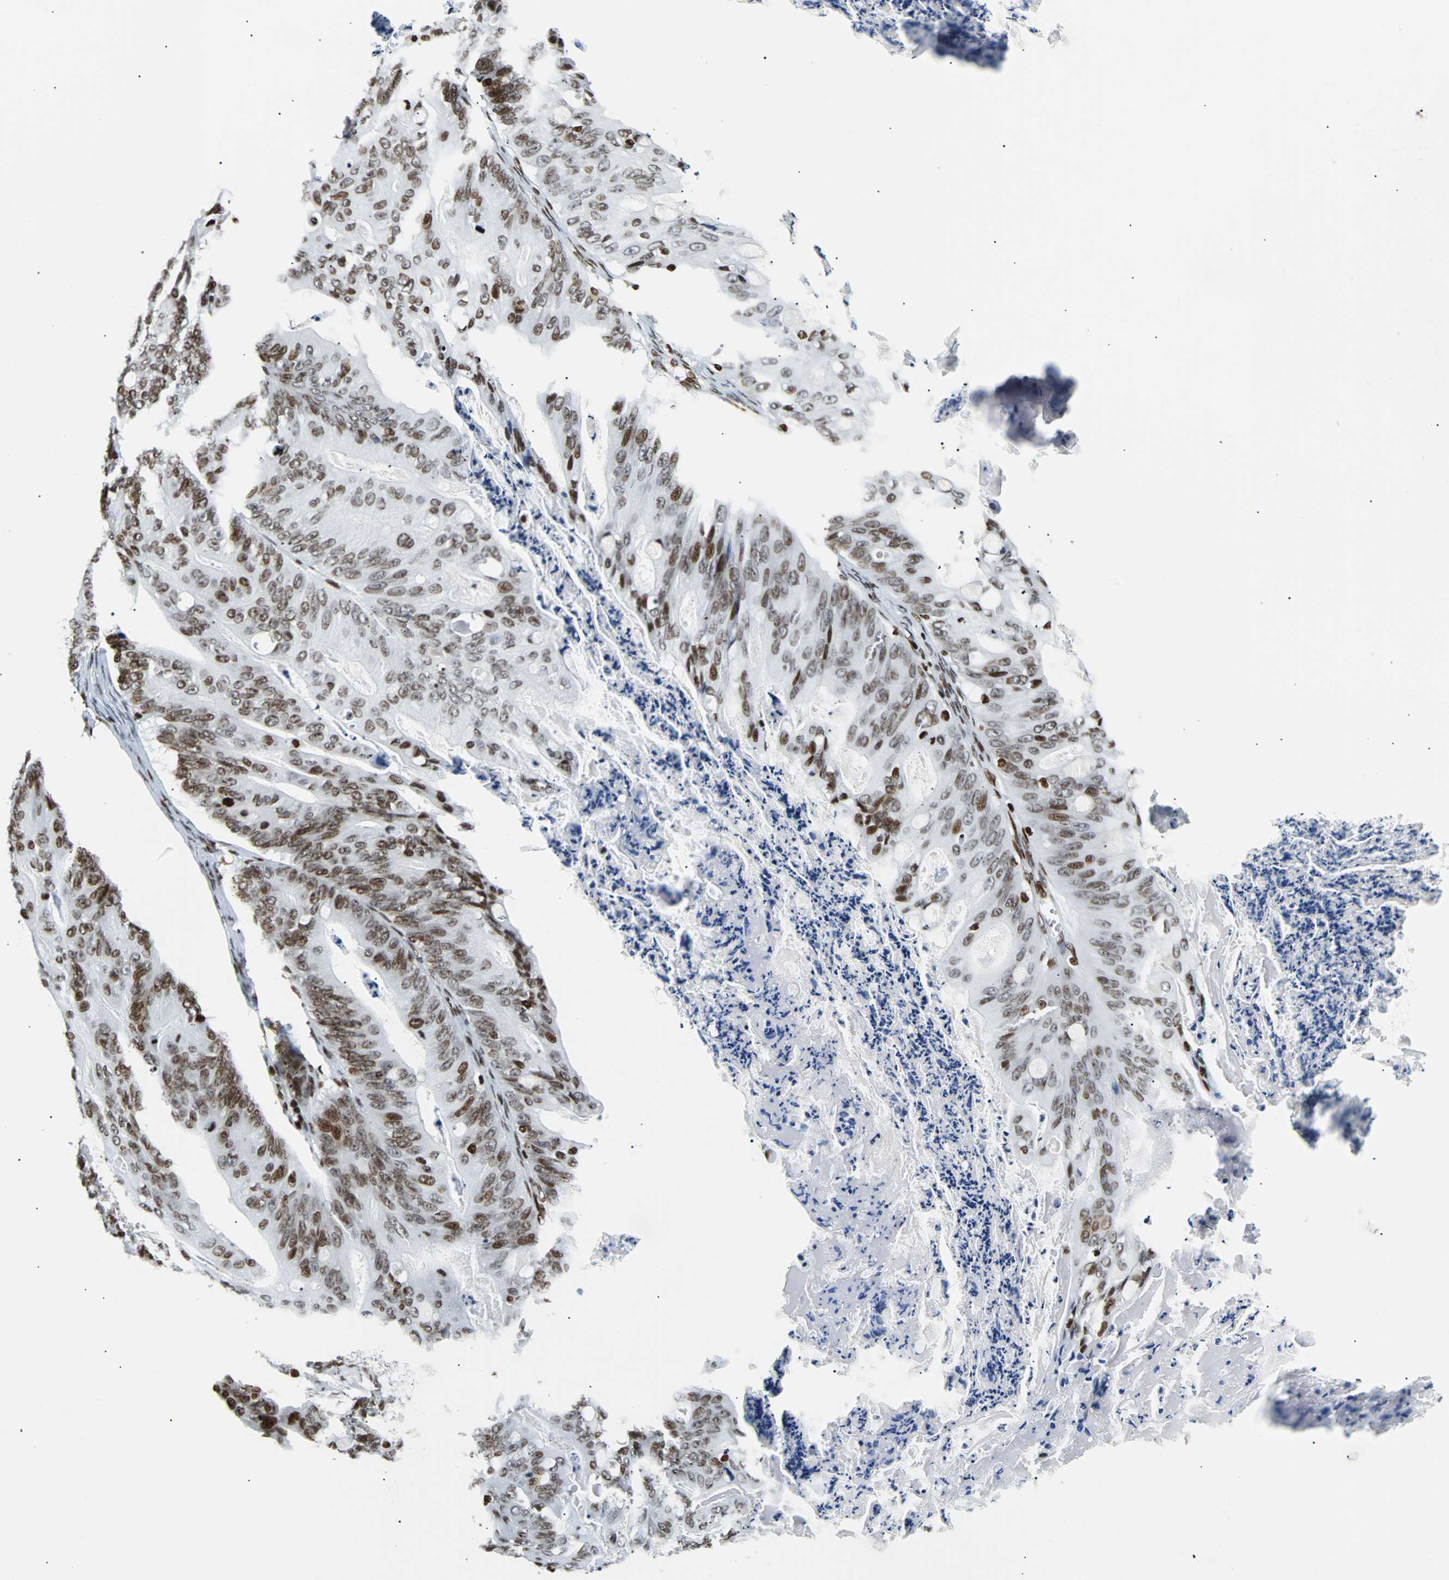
{"staining": {"intensity": "moderate", "quantity": "25%-75%", "location": "nuclear"}, "tissue": "ovarian cancer", "cell_type": "Tumor cells", "image_type": "cancer", "snomed": [{"axis": "morphology", "description": "Cystadenocarcinoma, mucinous, NOS"}, {"axis": "topography", "description": "Ovary"}], "caption": "The immunohistochemical stain shows moderate nuclear expression in tumor cells of mucinous cystadenocarcinoma (ovarian) tissue.", "gene": "ZNF131", "patient": {"sex": "female", "age": 36}}